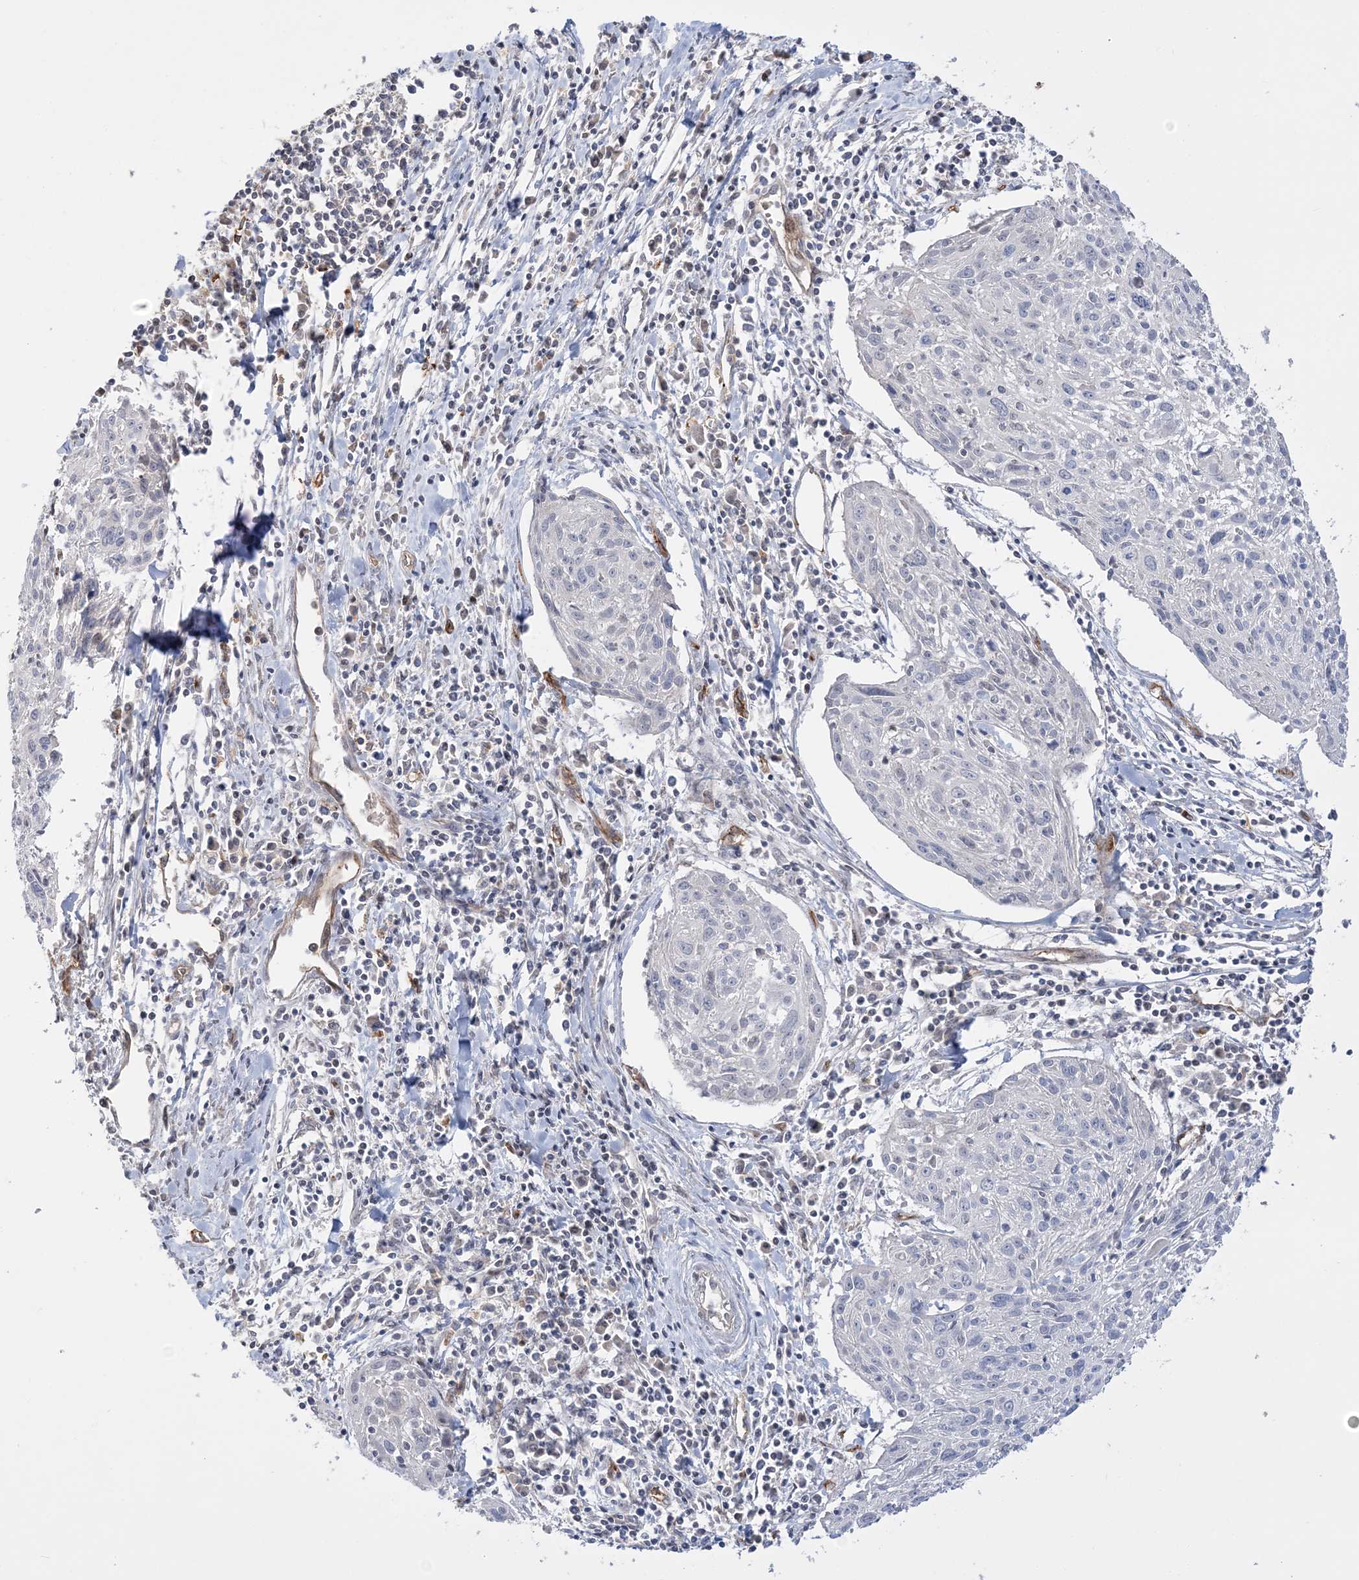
{"staining": {"intensity": "negative", "quantity": "none", "location": "none"}, "tissue": "cervical cancer", "cell_type": "Tumor cells", "image_type": "cancer", "snomed": [{"axis": "morphology", "description": "Squamous cell carcinoma, NOS"}, {"axis": "topography", "description": "Cervix"}], "caption": "Immunohistochemistry (IHC) micrograph of neoplastic tissue: cervical cancer (squamous cell carcinoma) stained with DAB shows no significant protein positivity in tumor cells.", "gene": "FARSB", "patient": {"sex": "female", "age": 51}}